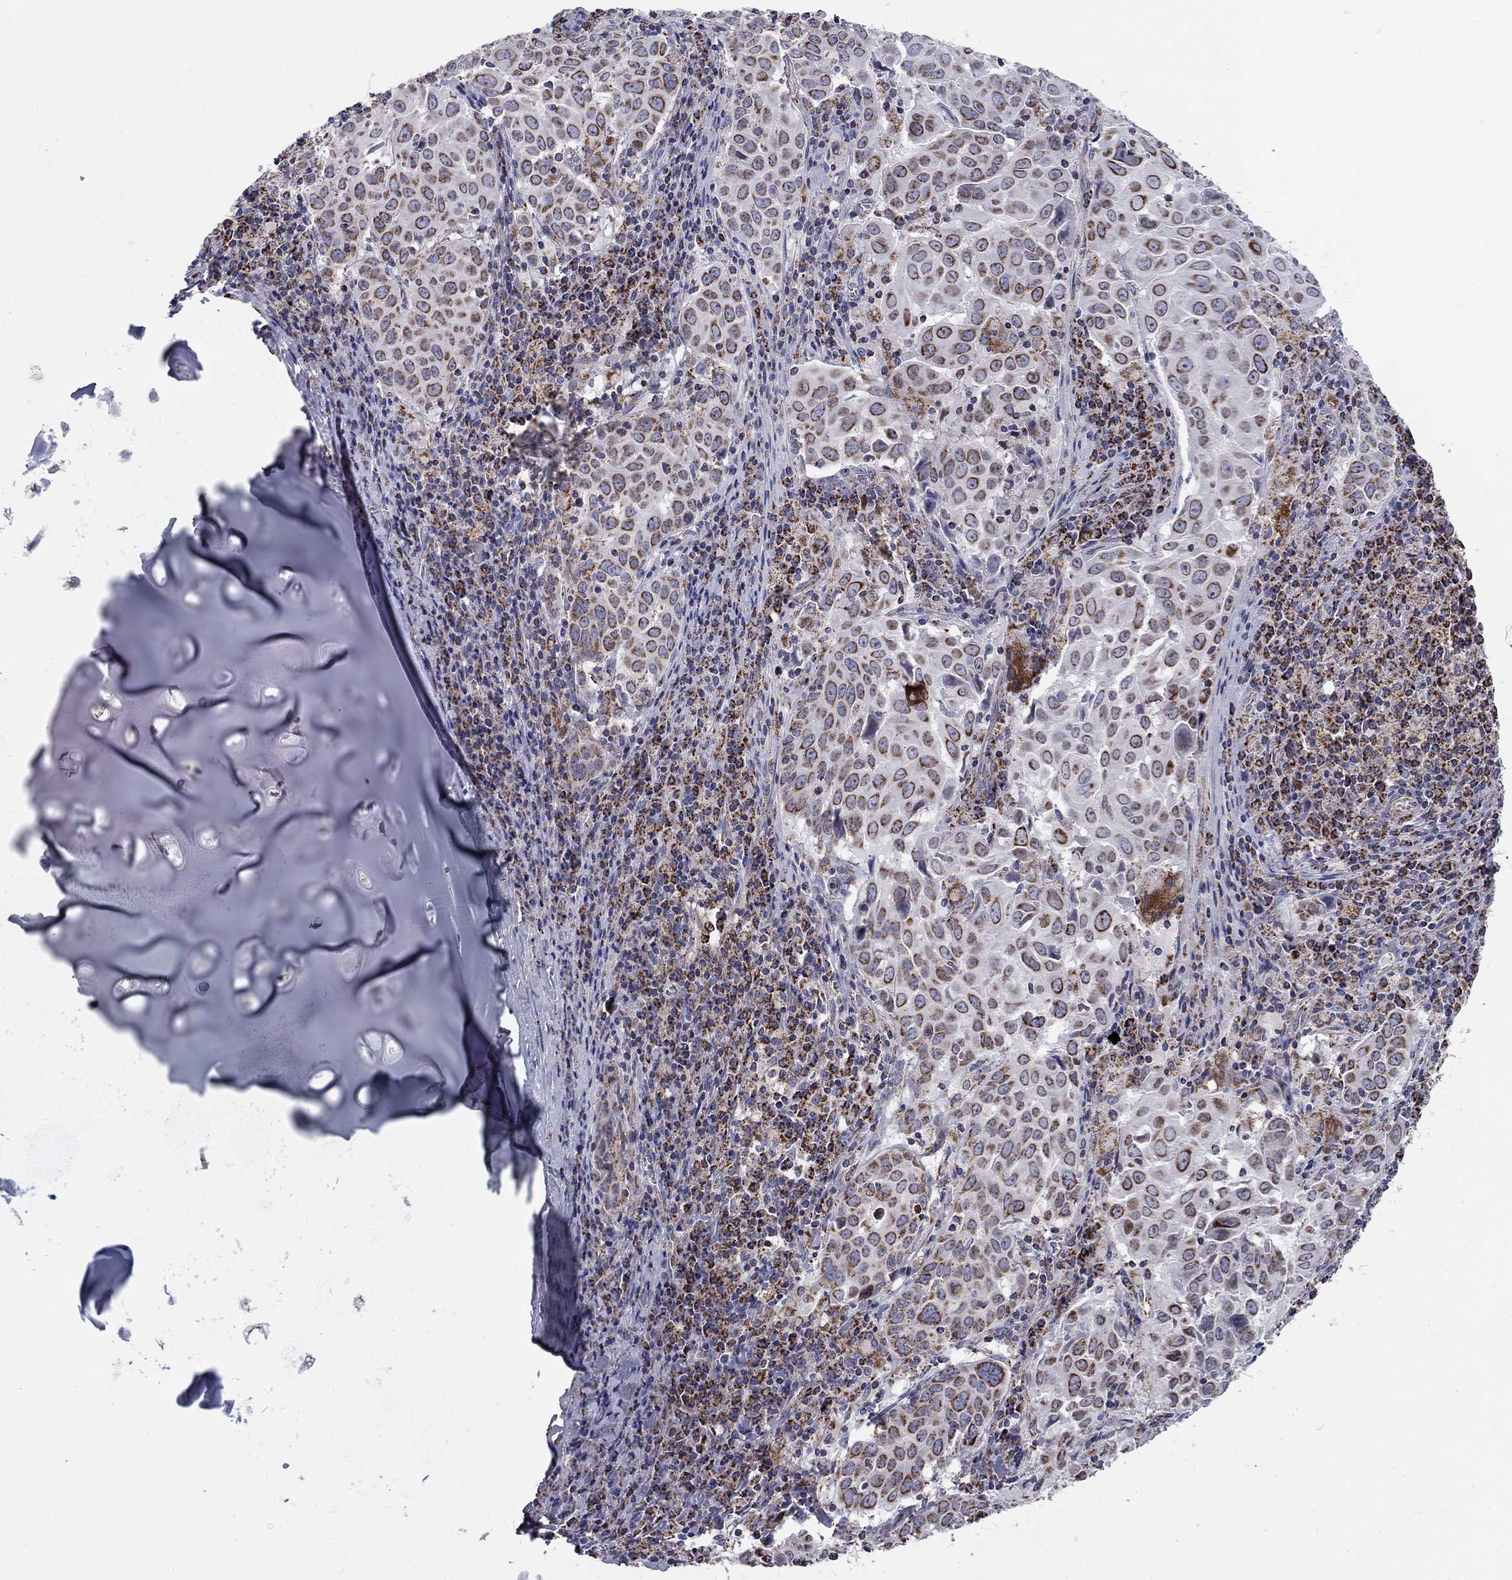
{"staining": {"intensity": "moderate", "quantity": "25%-75%", "location": "cytoplasmic/membranous"}, "tissue": "lung cancer", "cell_type": "Tumor cells", "image_type": "cancer", "snomed": [{"axis": "morphology", "description": "Squamous cell carcinoma, NOS"}, {"axis": "topography", "description": "Lung"}], "caption": "Lung squamous cell carcinoma was stained to show a protein in brown. There is medium levels of moderate cytoplasmic/membranous expression in approximately 25%-75% of tumor cells.", "gene": "NDUFV1", "patient": {"sex": "male", "age": 57}}